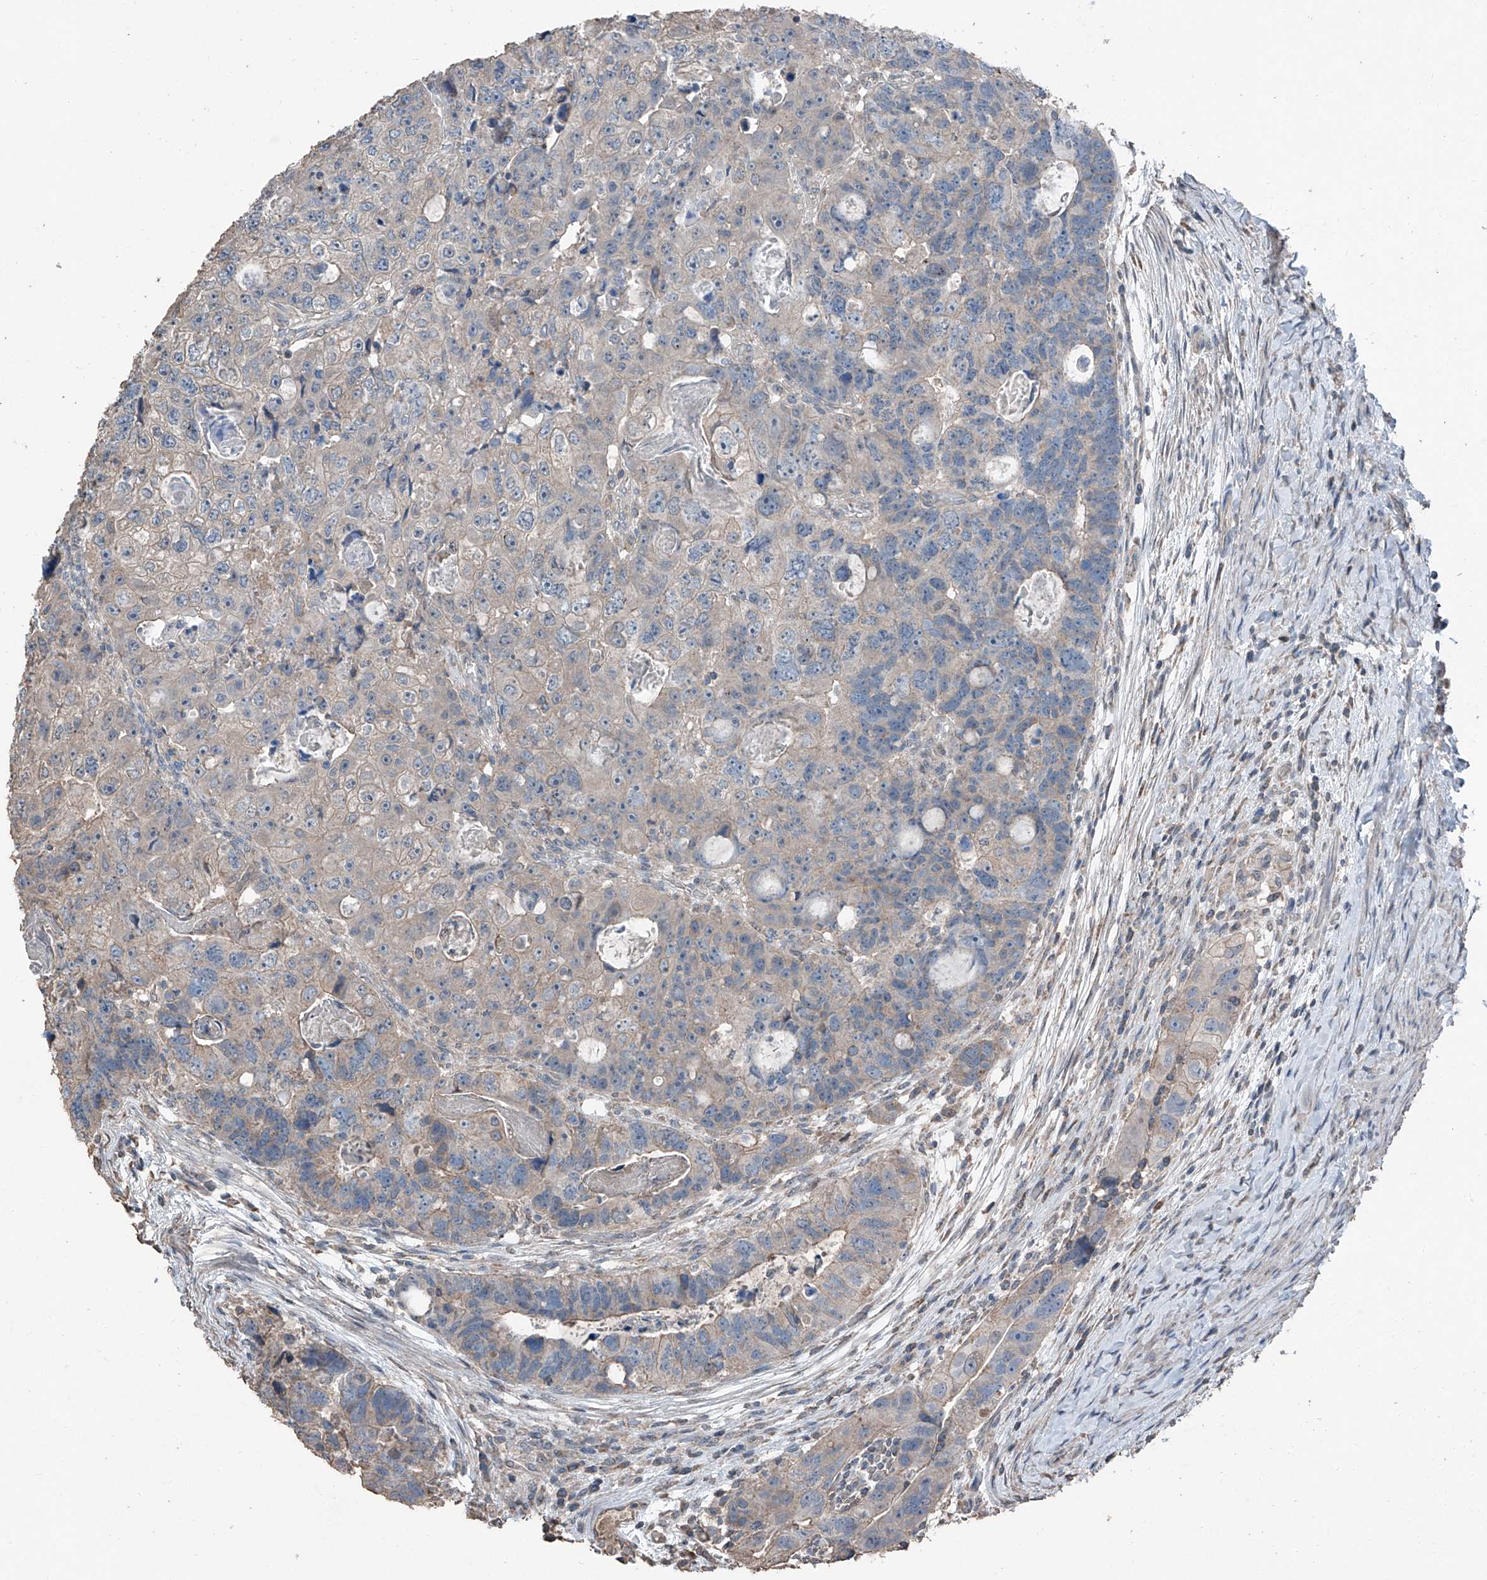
{"staining": {"intensity": "weak", "quantity": "<25%", "location": "cytoplasmic/membranous"}, "tissue": "colorectal cancer", "cell_type": "Tumor cells", "image_type": "cancer", "snomed": [{"axis": "morphology", "description": "Adenocarcinoma, NOS"}, {"axis": "topography", "description": "Rectum"}], "caption": "Immunohistochemical staining of colorectal adenocarcinoma displays no significant positivity in tumor cells.", "gene": "MAMLD1", "patient": {"sex": "male", "age": 59}}